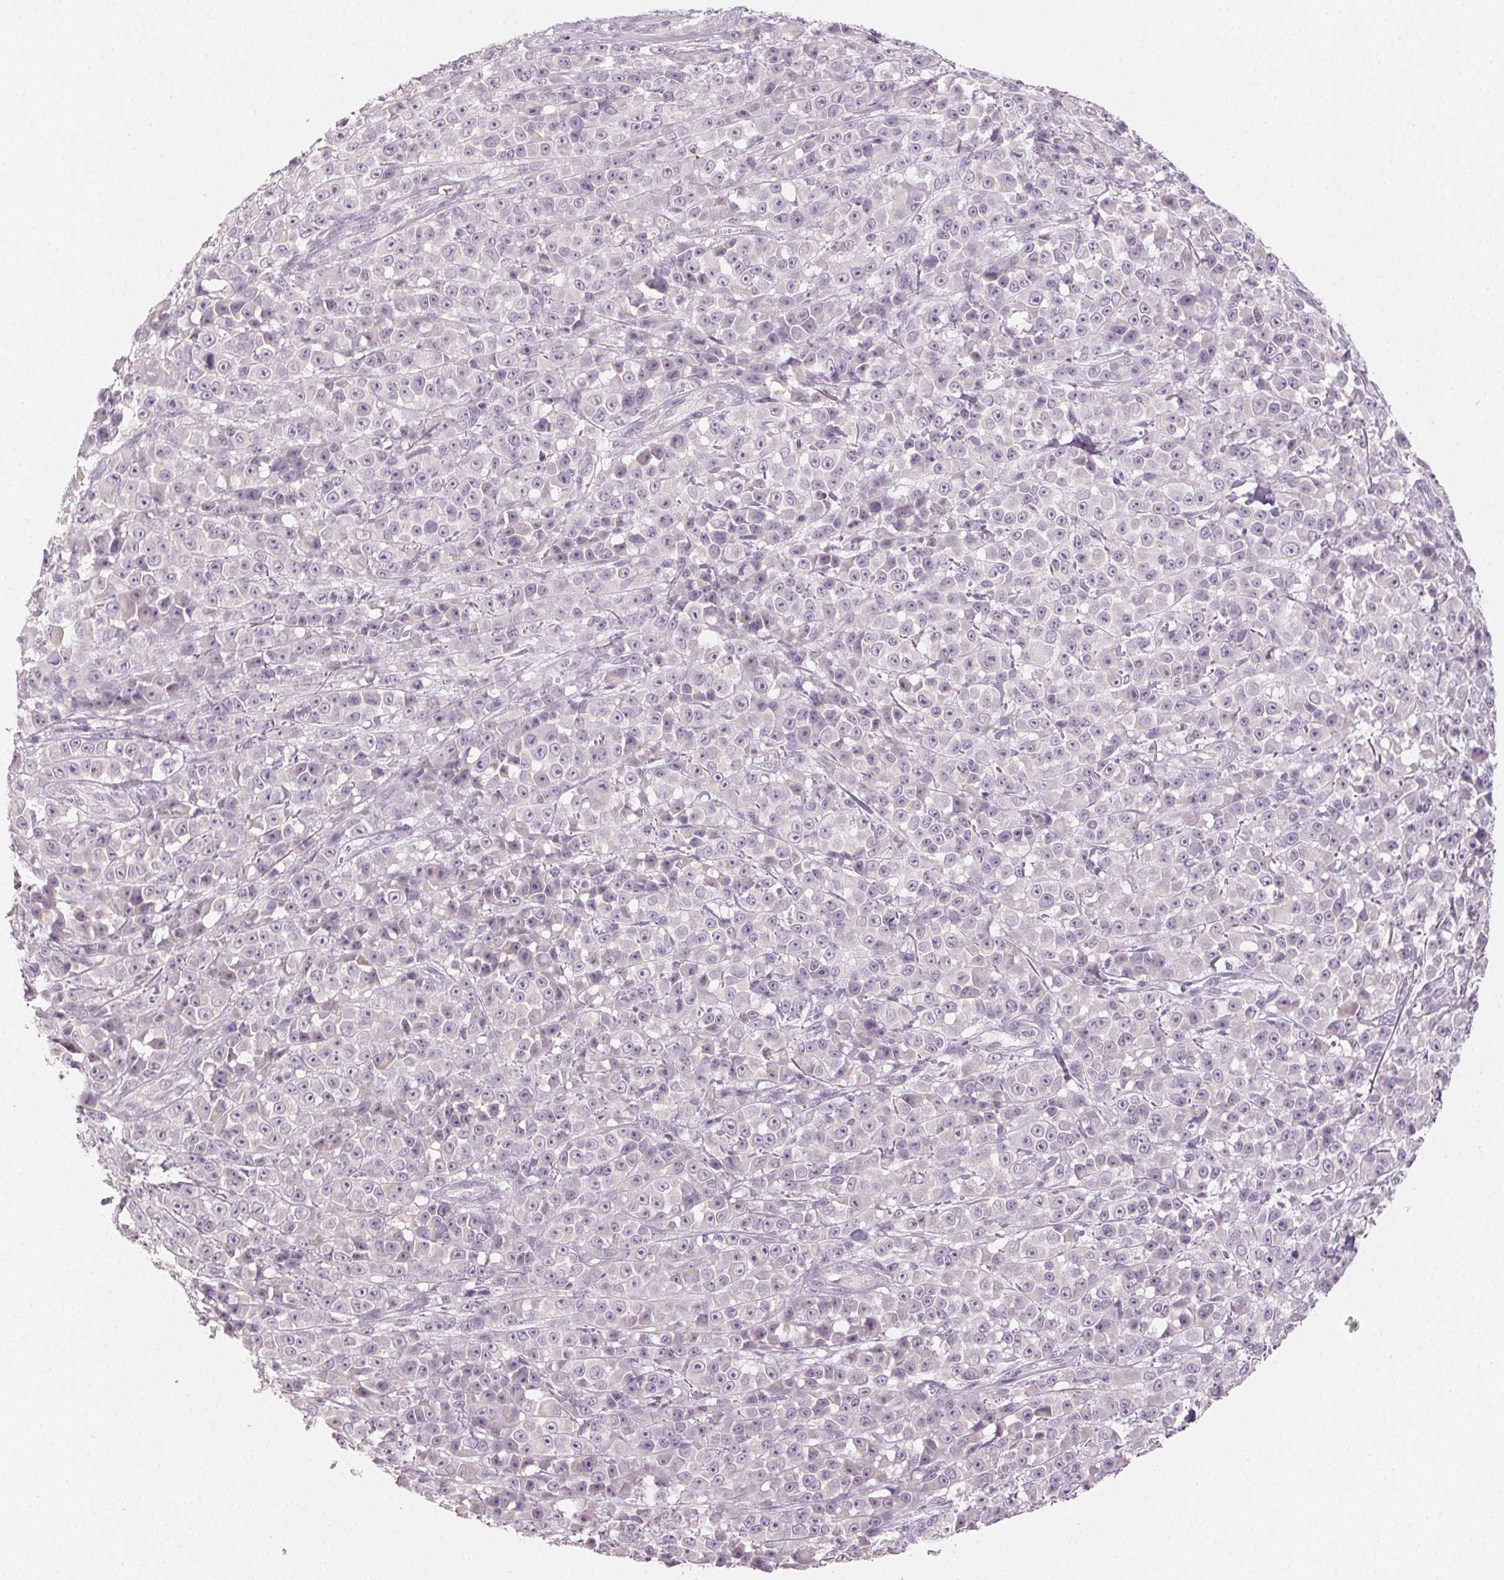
{"staining": {"intensity": "negative", "quantity": "none", "location": "none"}, "tissue": "melanoma", "cell_type": "Tumor cells", "image_type": "cancer", "snomed": [{"axis": "morphology", "description": "Malignant melanoma, NOS"}, {"axis": "topography", "description": "Skin"}, {"axis": "topography", "description": "Skin of back"}], "caption": "Tumor cells show no significant positivity in melanoma.", "gene": "LVRN", "patient": {"sex": "male", "age": 91}}